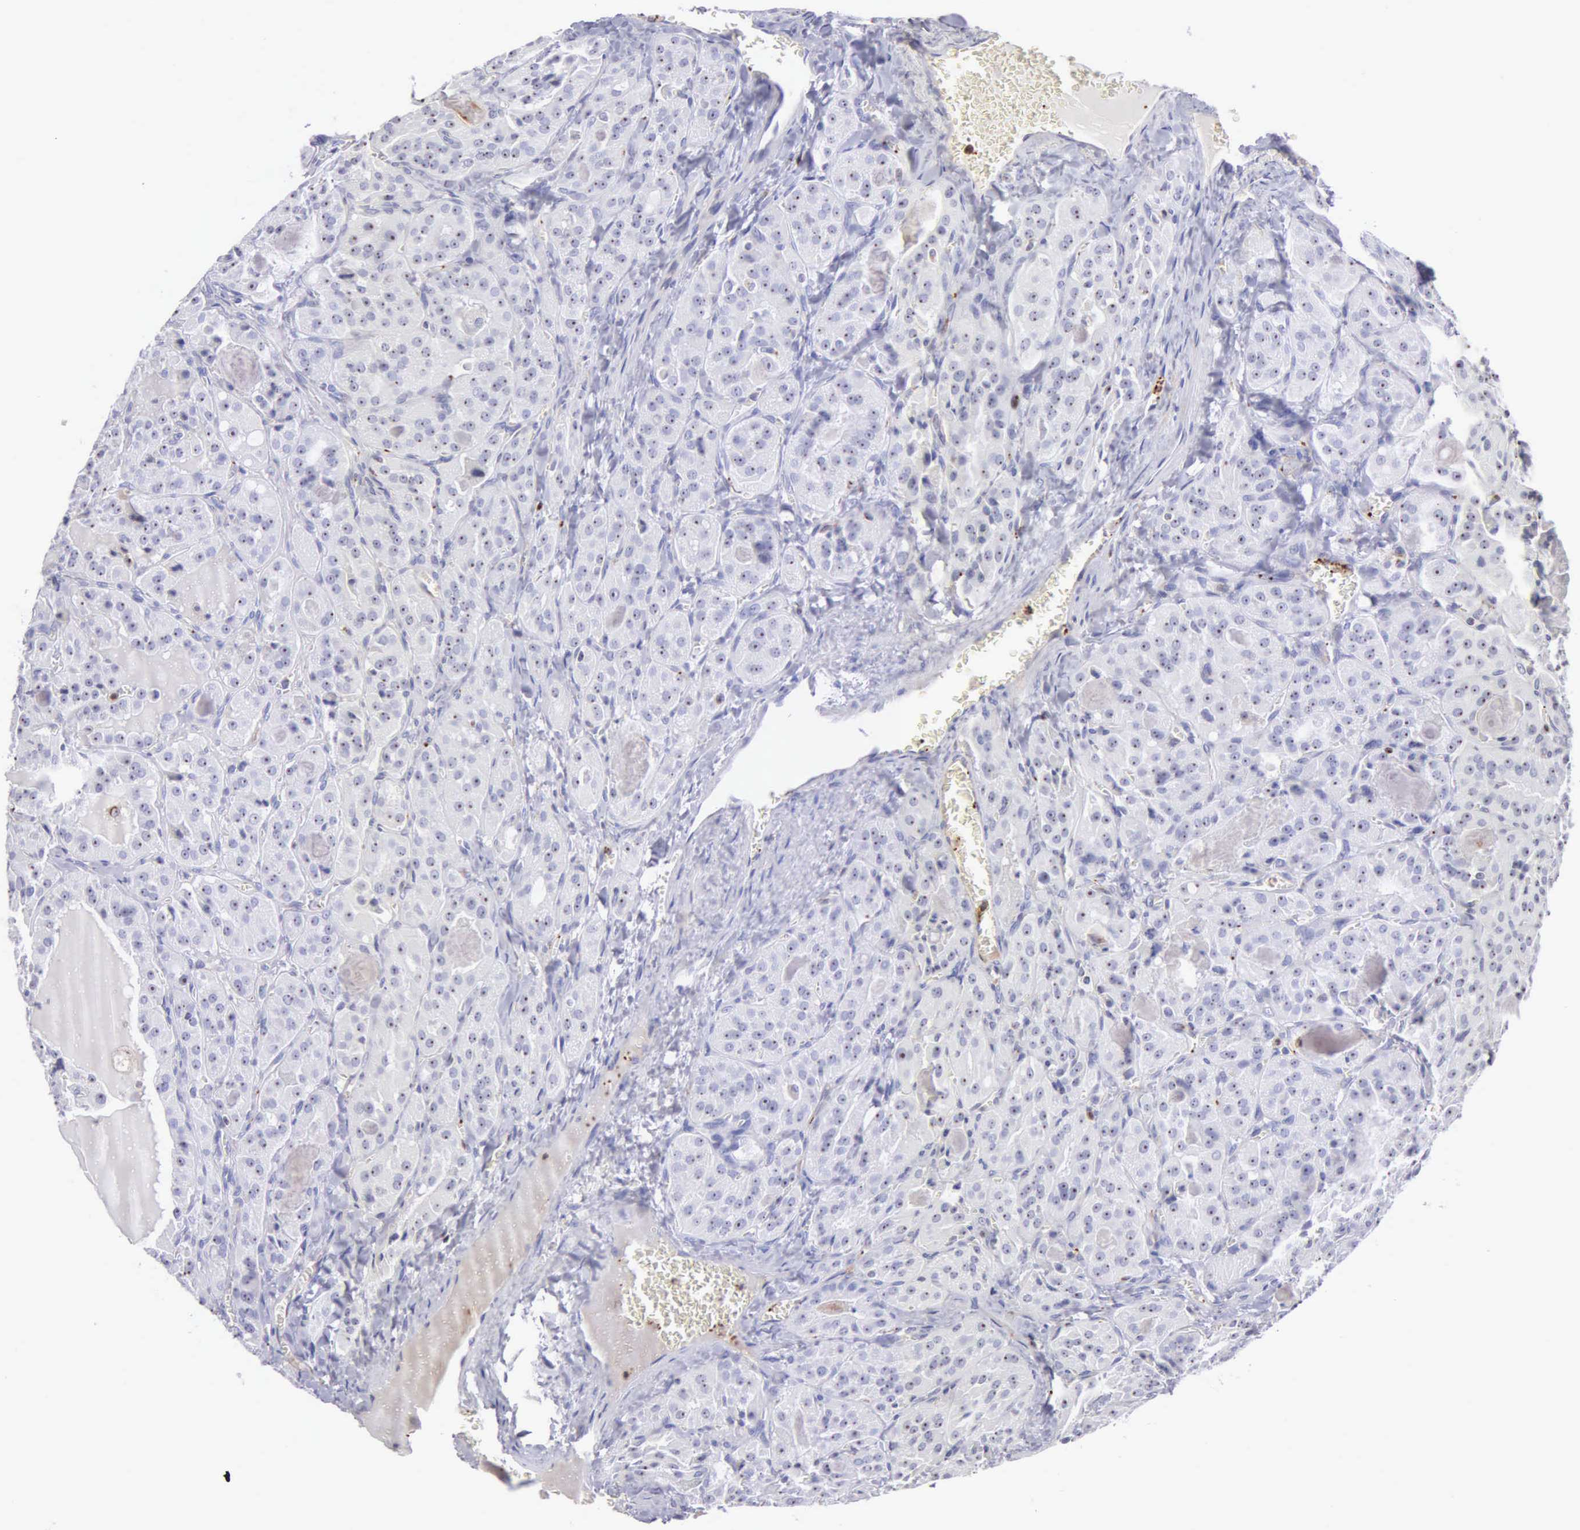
{"staining": {"intensity": "negative", "quantity": "none", "location": "none"}, "tissue": "thyroid cancer", "cell_type": "Tumor cells", "image_type": "cancer", "snomed": [{"axis": "morphology", "description": "Carcinoma, NOS"}, {"axis": "topography", "description": "Thyroid gland"}], "caption": "Tumor cells show no significant staining in carcinoma (thyroid). (Stains: DAB (3,3'-diaminobenzidine) IHC with hematoxylin counter stain, Microscopy: brightfield microscopy at high magnification).", "gene": "SRGN", "patient": {"sex": "male", "age": 76}}